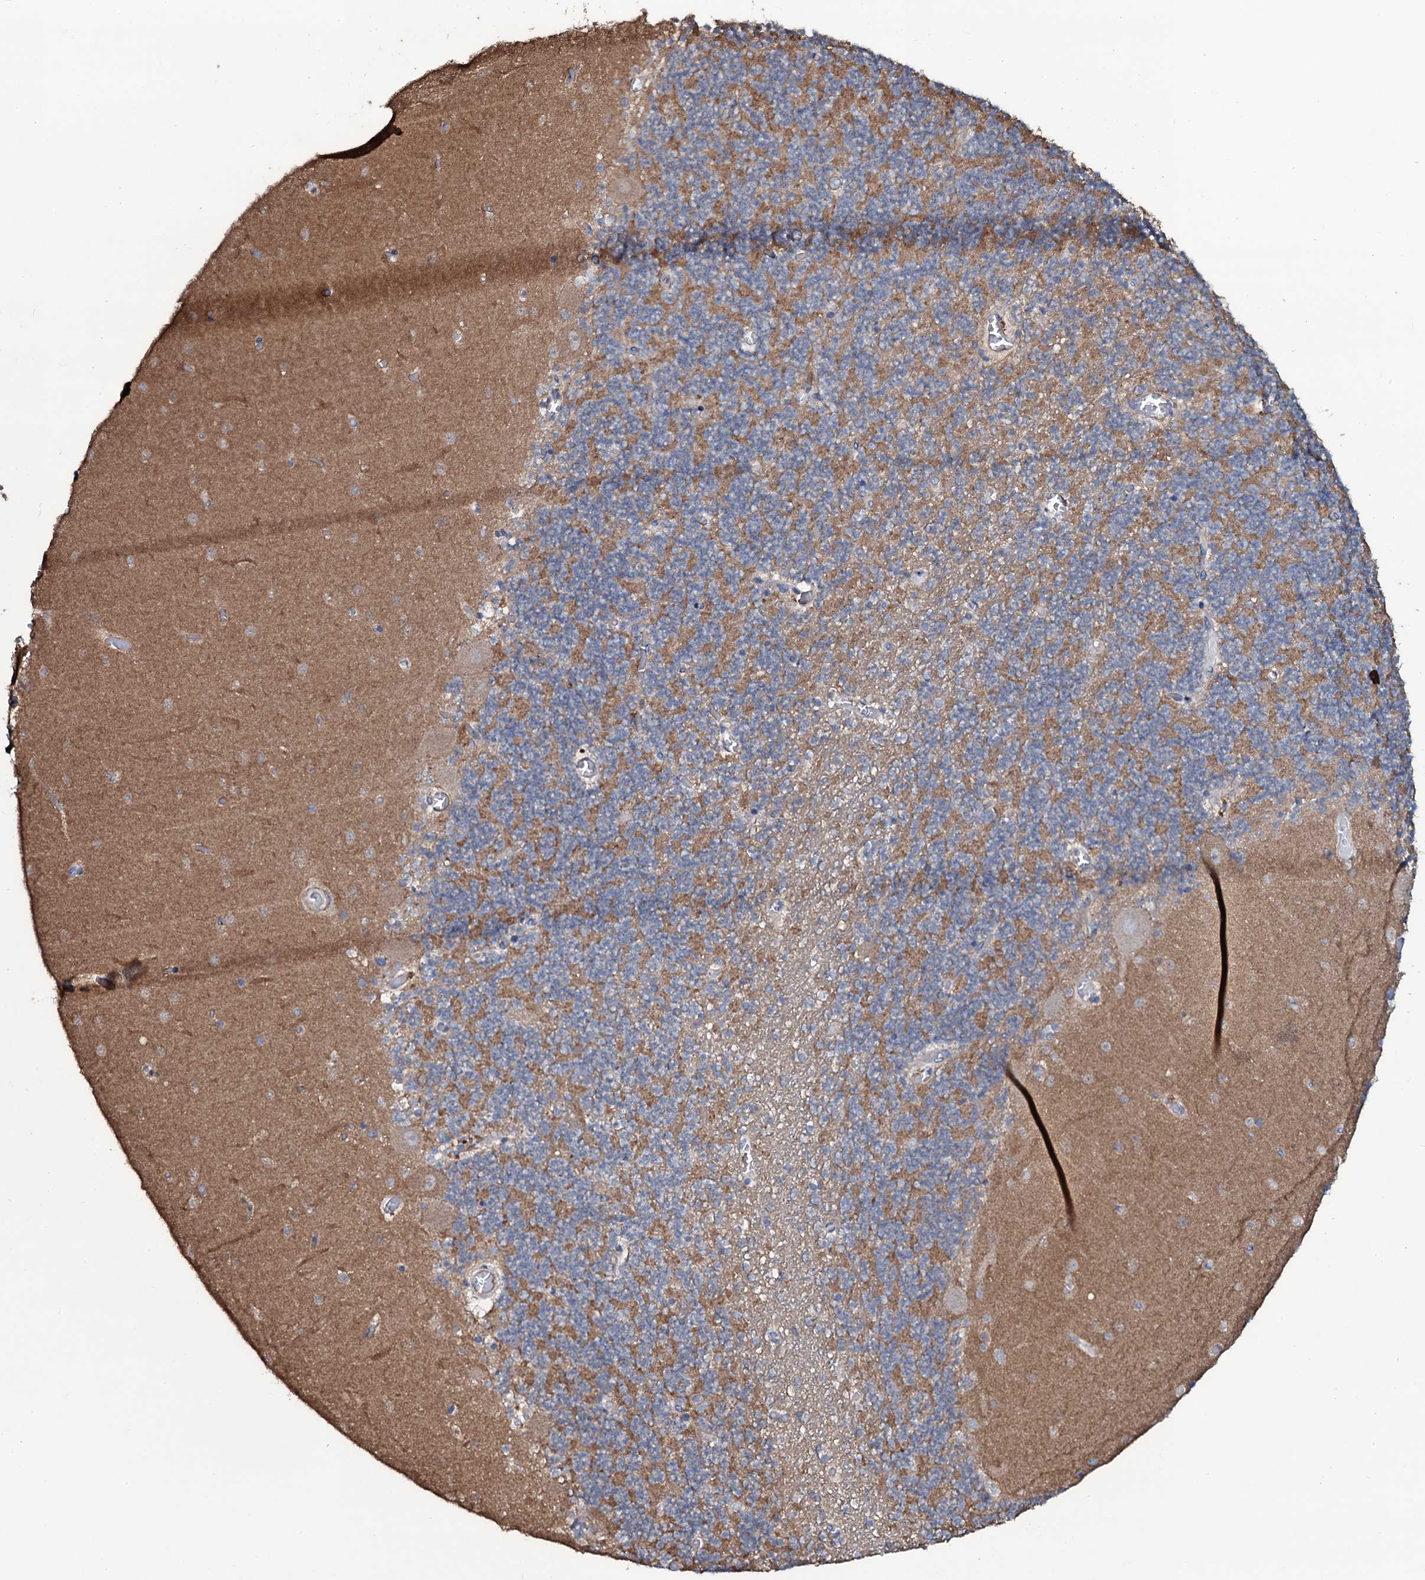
{"staining": {"intensity": "moderate", "quantity": ">75%", "location": "cytoplasmic/membranous"}, "tissue": "cerebellum", "cell_type": "Cells in granular layer", "image_type": "normal", "snomed": [{"axis": "morphology", "description": "Normal tissue, NOS"}, {"axis": "topography", "description": "Cerebellum"}], "caption": "Immunohistochemistry micrograph of normal cerebellum: human cerebellum stained using immunohistochemistry (IHC) displays medium levels of moderate protein expression localized specifically in the cytoplasmic/membranous of cells in granular layer, appearing as a cytoplasmic/membranous brown color.", "gene": "WIPF3", "patient": {"sex": "female", "age": 28}}